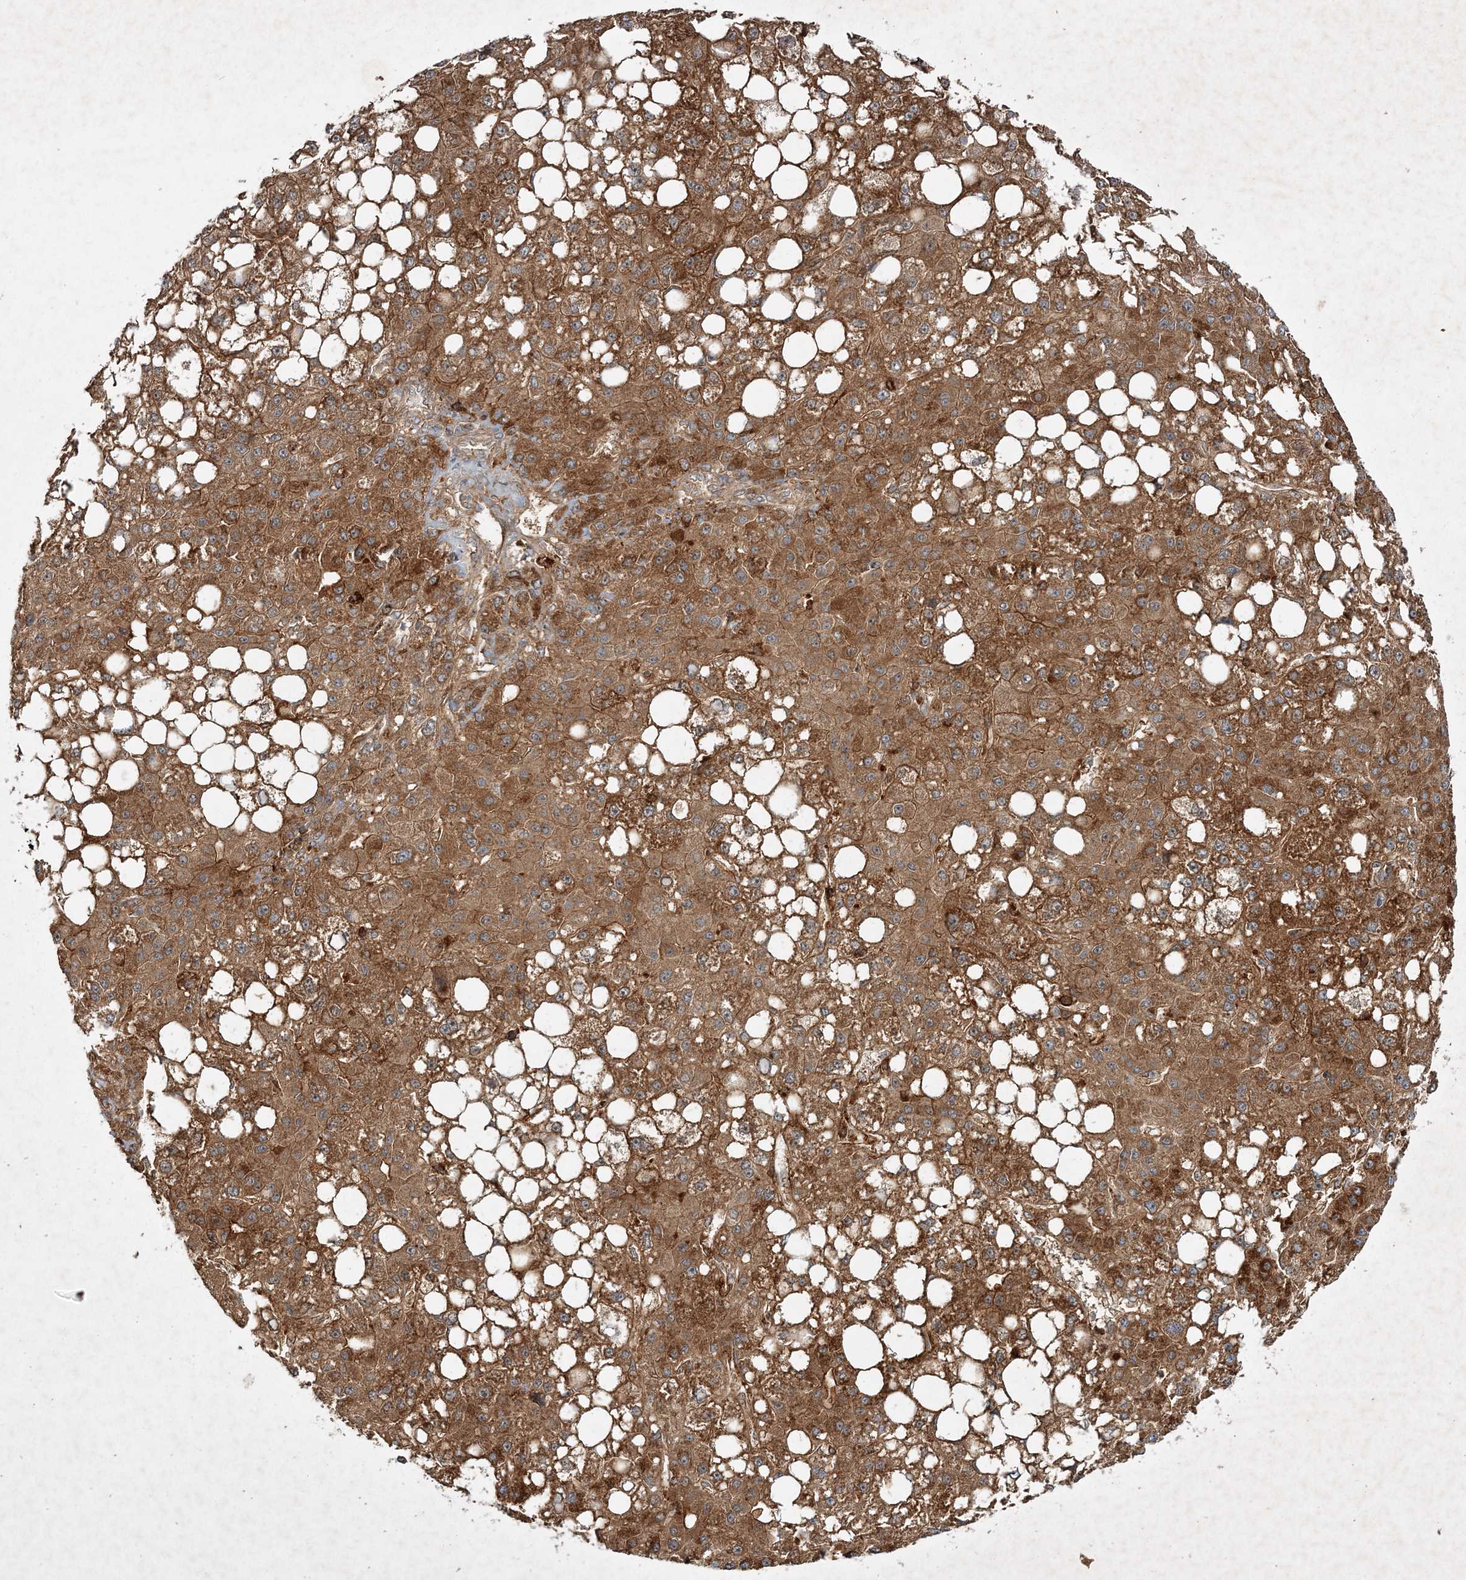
{"staining": {"intensity": "strong", "quantity": ">75%", "location": "cytoplasmic/membranous"}, "tissue": "liver cancer", "cell_type": "Tumor cells", "image_type": "cancer", "snomed": [{"axis": "morphology", "description": "Carcinoma, Hepatocellular, NOS"}, {"axis": "topography", "description": "Liver"}], "caption": "Immunohistochemical staining of human liver hepatocellular carcinoma displays high levels of strong cytoplasmic/membranous protein expression in about >75% of tumor cells. The staining was performed using DAB to visualize the protein expression in brown, while the nuclei were stained in blue with hematoxylin (Magnification: 20x).", "gene": "MOCS2", "patient": {"sex": "male", "age": 67}}